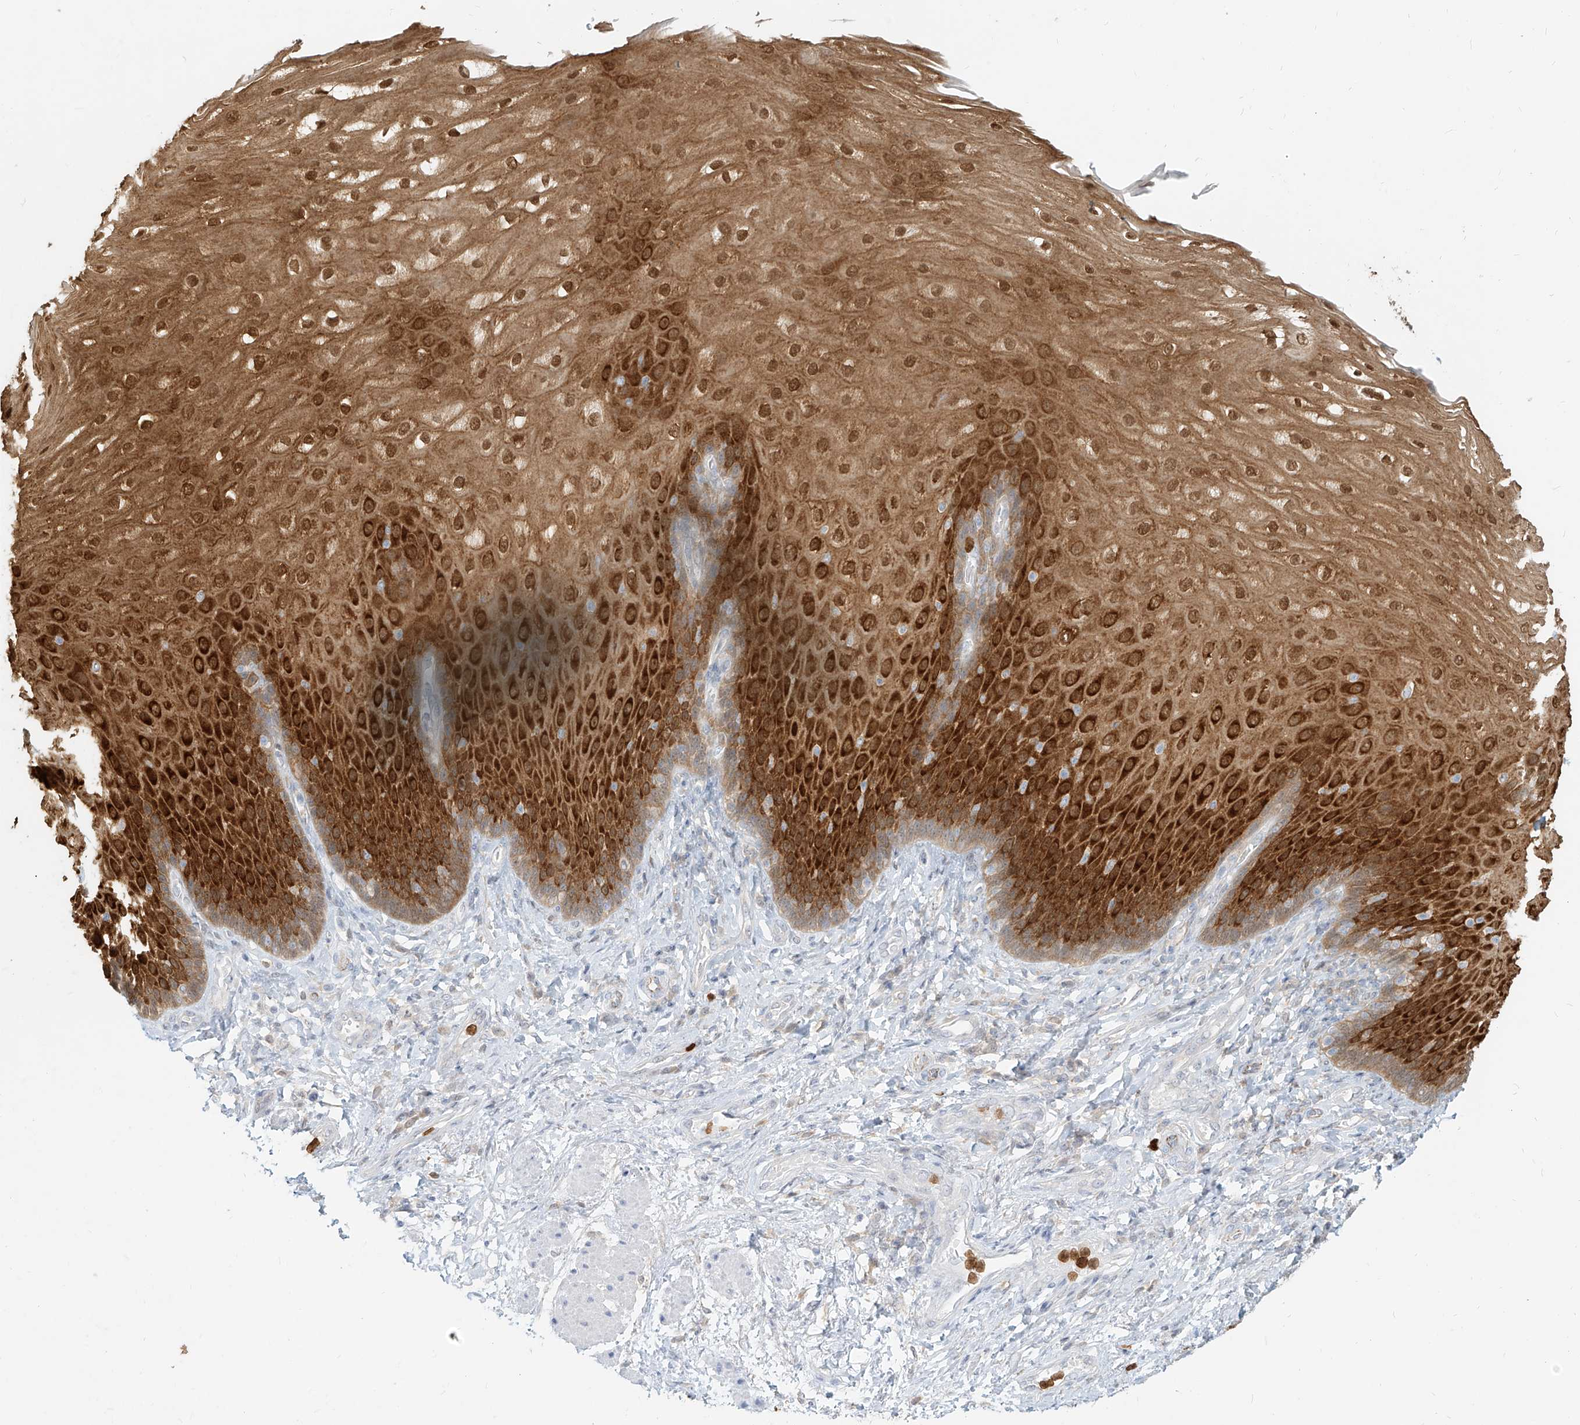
{"staining": {"intensity": "strong", "quantity": ">75%", "location": "cytoplasmic/membranous,nuclear"}, "tissue": "esophagus", "cell_type": "Squamous epithelial cells", "image_type": "normal", "snomed": [{"axis": "morphology", "description": "Normal tissue, NOS"}, {"axis": "topography", "description": "Esophagus"}], "caption": "Esophagus stained with DAB immunohistochemistry (IHC) demonstrates high levels of strong cytoplasmic/membranous,nuclear expression in approximately >75% of squamous epithelial cells.", "gene": "PGD", "patient": {"sex": "male", "age": 54}}